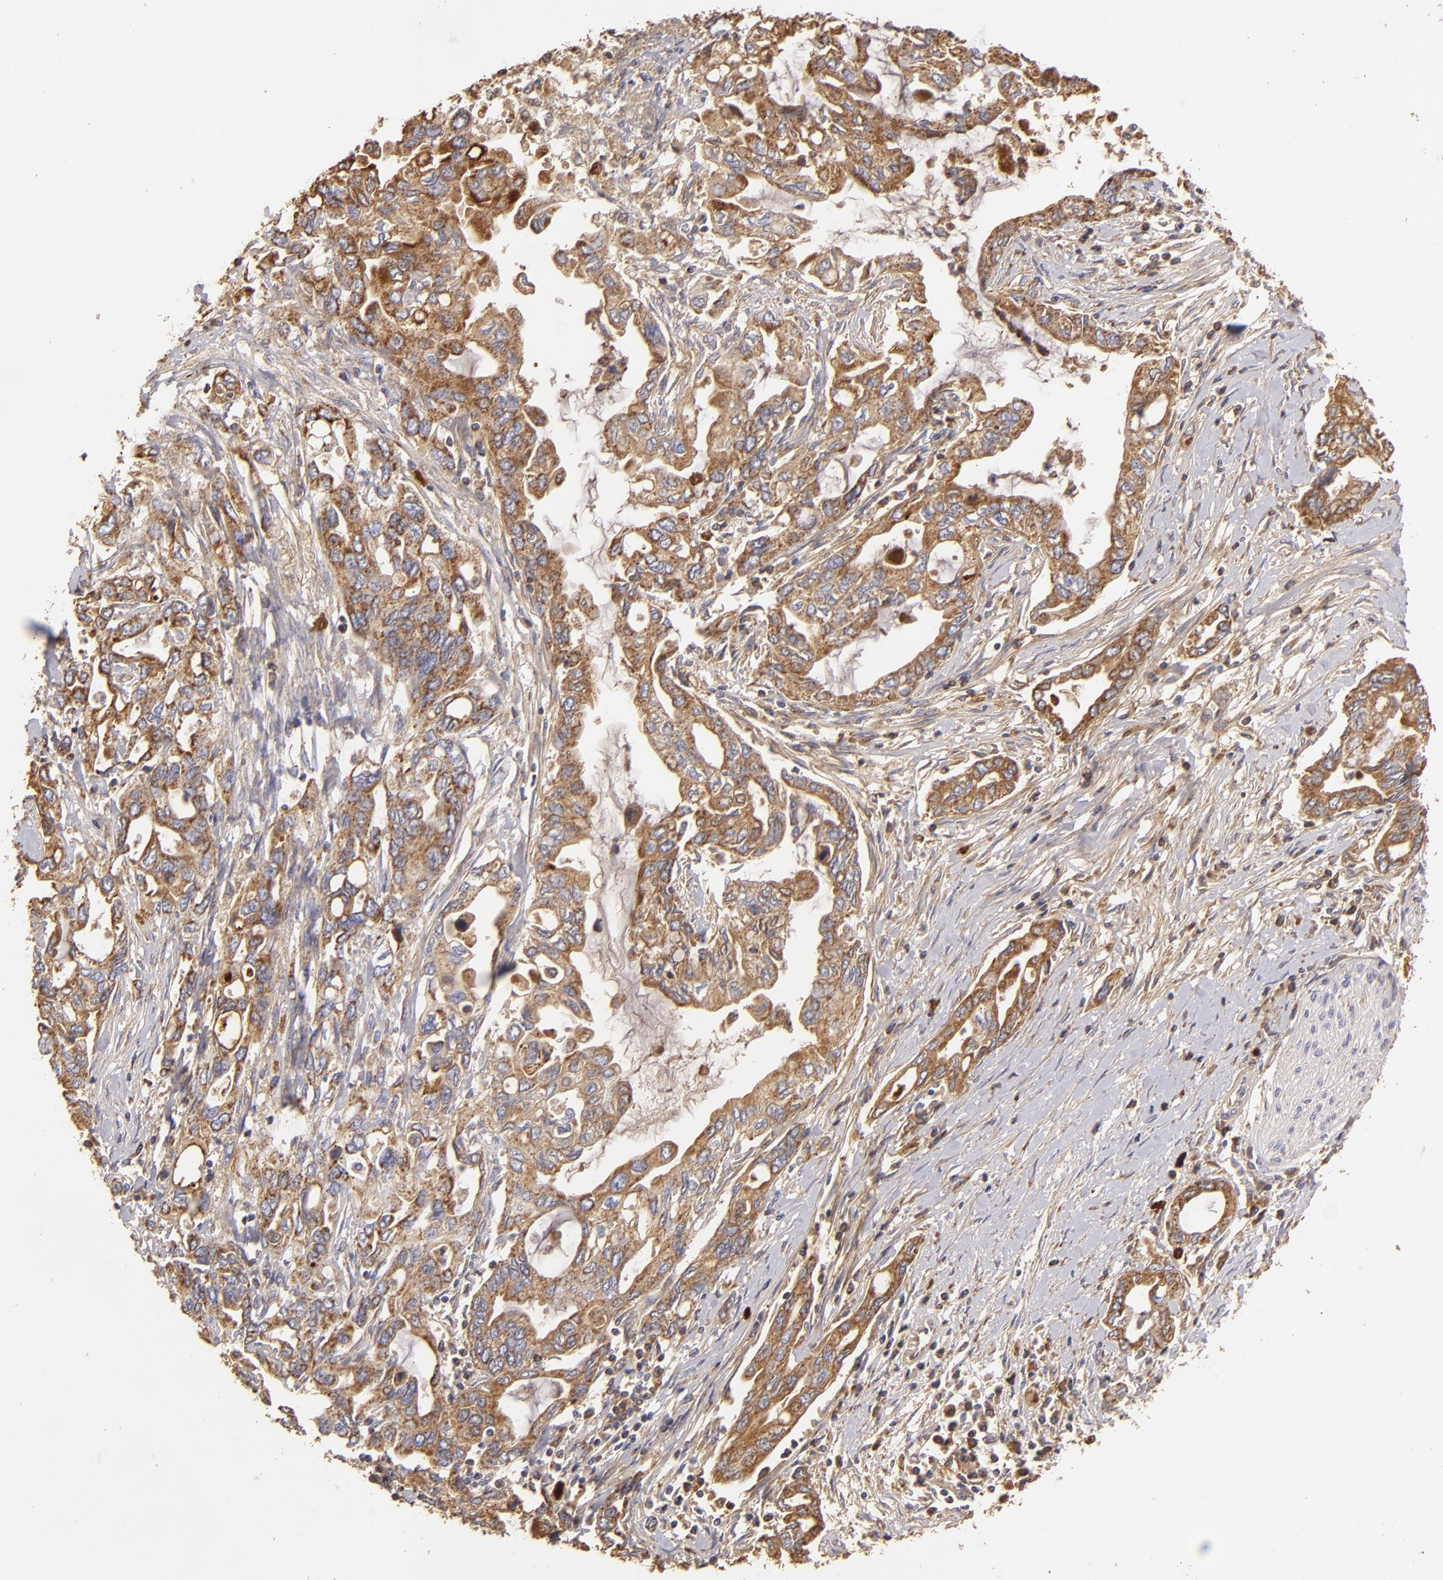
{"staining": {"intensity": "moderate", "quantity": ">75%", "location": "cytoplasmic/membranous"}, "tissue": "pancreatic cancer", "cell_type": "Tumor cells", "image_type": "cancer", "snomed": [{"axis": "morphology", "description": "Adenocarcinoma, NOS"}, {"axis": "topography", "description": "Pancreas"}], "caption": "DAB immunohistochemical staining of human pancreatic cancer (adenocarcinoma) demonstrates moderate cytoplasmic/membranous protein expression in about >75% of tumor cells. Nuclei are stained in blue.", "gene": "CFB", "patient": {"sex": "female", "age": 57}}